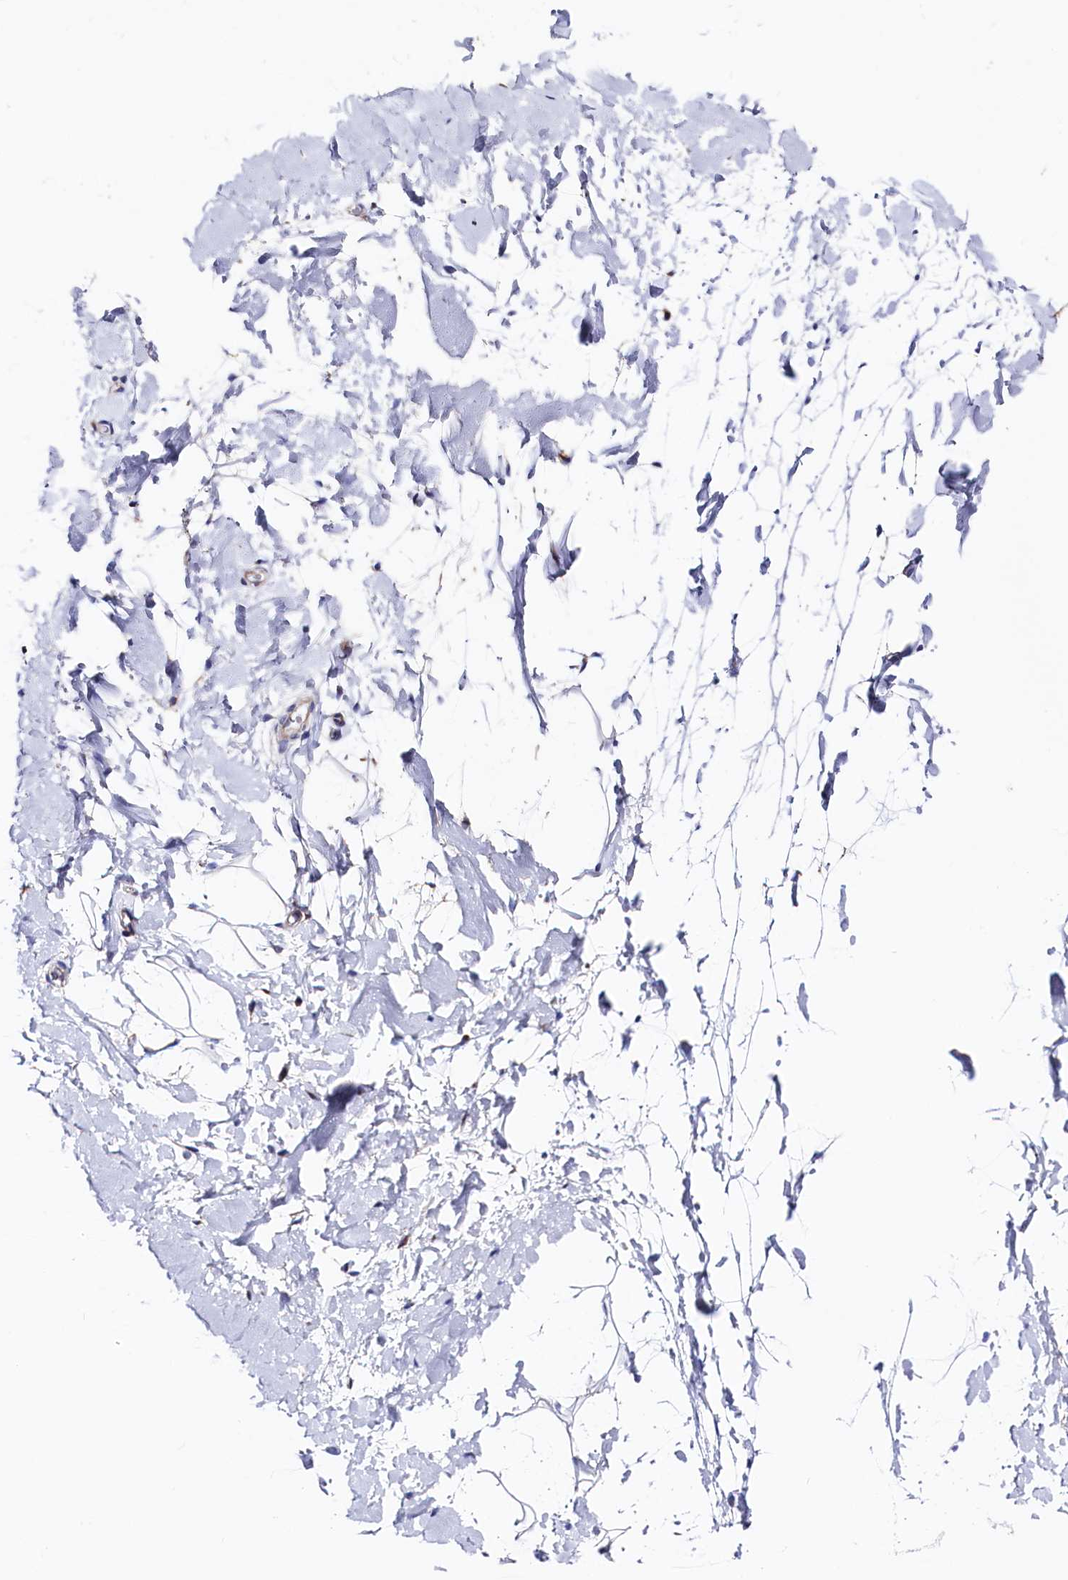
{"staining": {"intensity": "negative", "quantity": "none", "location": "none"}, "tissue": "adipose tissue", "cell_type": "Adipocytes", "image_type": "normal", "snomed": [{"axis": "morphology", "description": "Normal tissue, NOS"}, {"axis": "topography", "description": "Breast"}], "caption": "This is an immunohistochemistry histopathology image of benign adipose tissue. There is no positivity in adipocytes.", "gene": "WNT8A", "patient": {"sex": "female", "age": 26}}